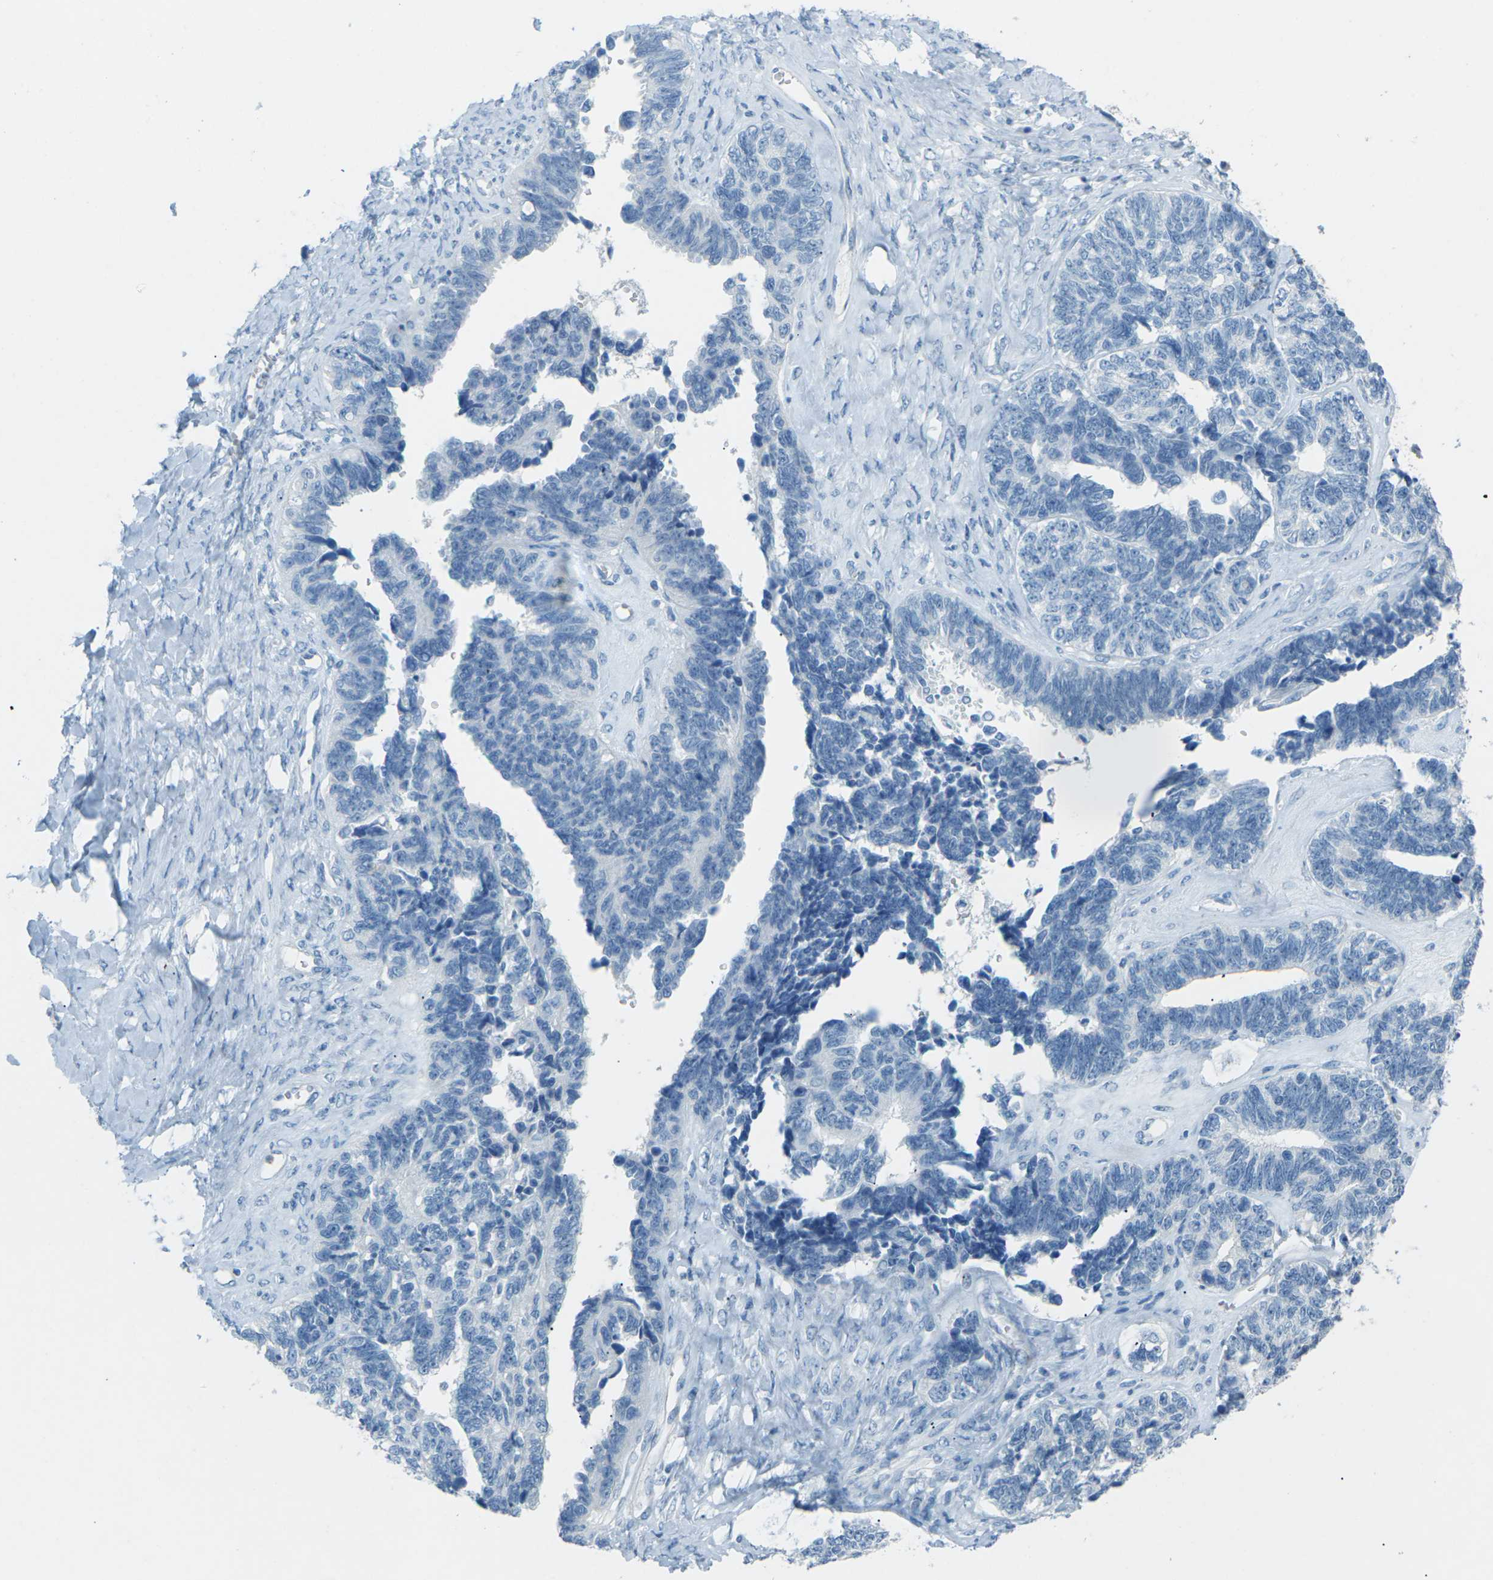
{"staining": {"intensity": "negative", "quantity": "none", "location": "none"}, "tissue": "ovarian cancer", "cell_type": "Tumor cells", "image_type": "cancer", "snomed": [{"axis": "morphology", "description": "Cystadenocarcinoma, serous, NOS"}, {"axis": "topography", "description": "Ovary"}], "caption": "Ovarian serous cystadenocarcinoma stained for a protein using immunohistochemistry (IHC) displays no positivity tumor cells.", "gene": "CDH16", "patient": {"sex": "female", "age": 79}}